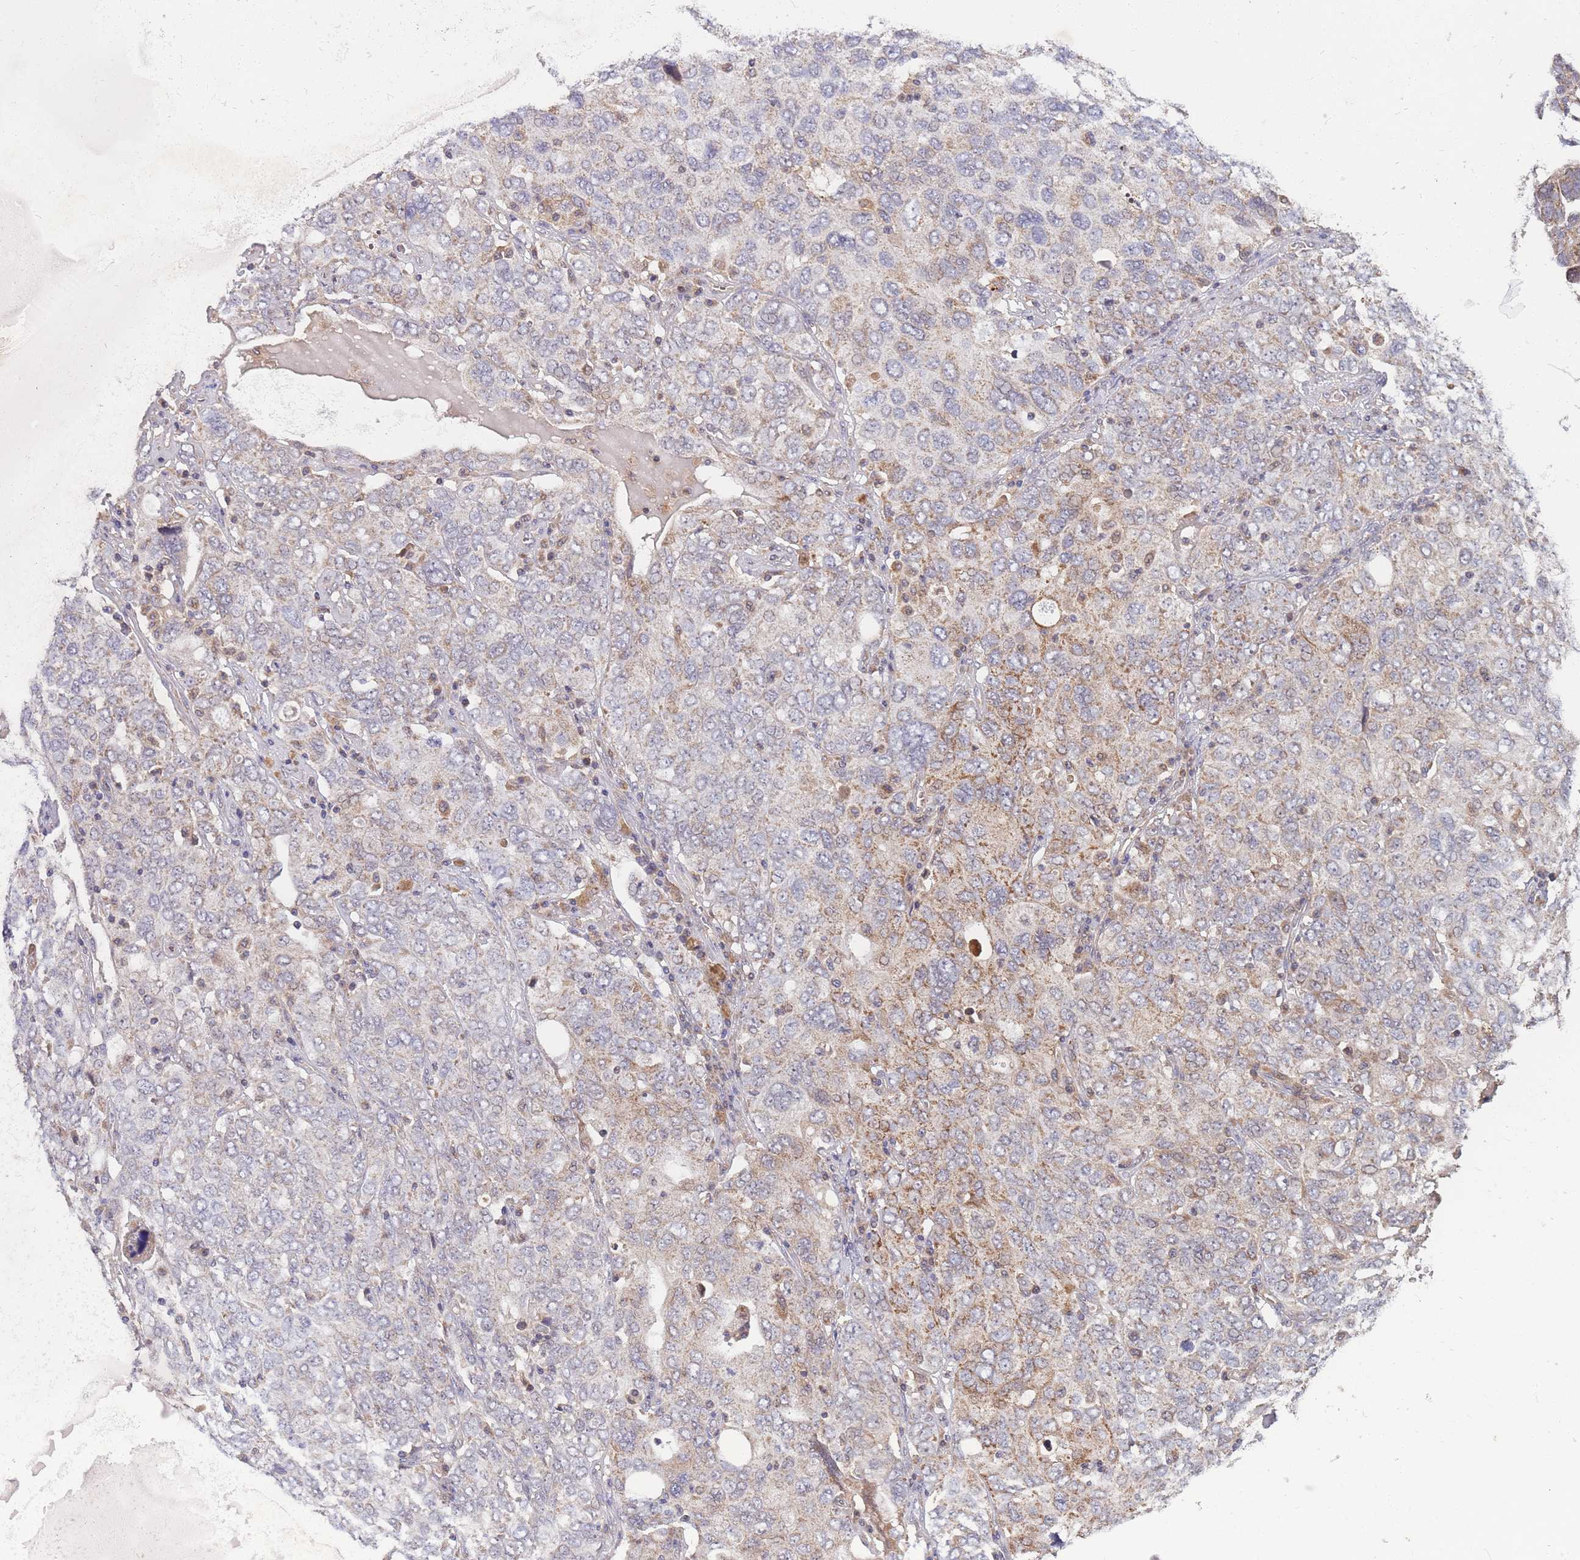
{"staining": {"intensity": "weak", "quantity": "<25%", "location": "cytoplasmic/membranous"}, "tissue": "ovarian cancer", "cell_type": "Tumor cells", "image_type": "cancer", "snomed": [{"axis": "morphology", "description": "Carcinoma, endometroid"}, {"axis": "topography", "description": "Ovary"}], "caption": "The image demonstrates no significant positivity in tumor cells of ovarian cancer (endometroid carcinoma). (DAB IHC visualized using brightfield microscopy, high magnification).", "gene": "PTPMT1", "patient": {"sex": "female", "age": 62}}